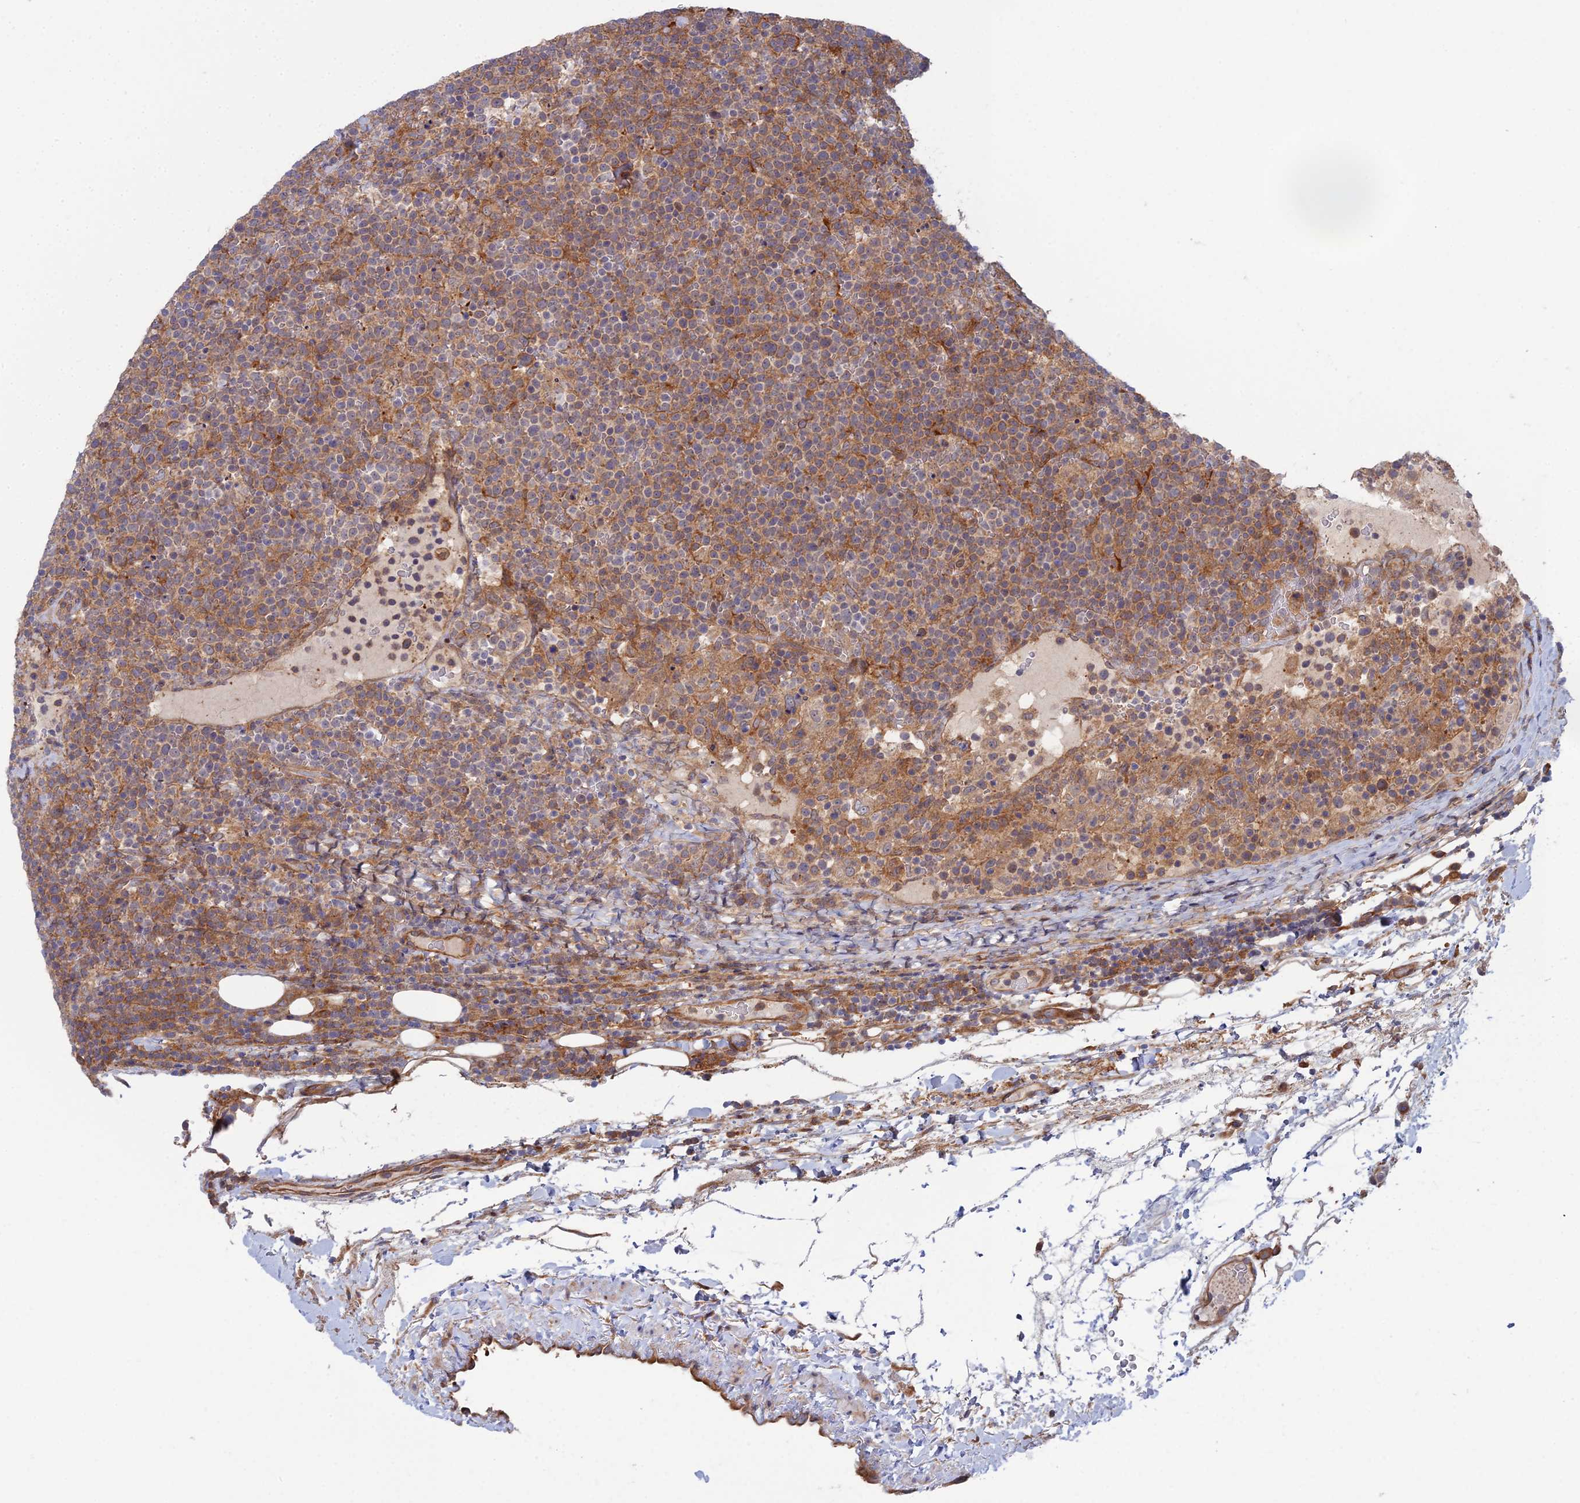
{"staining": {"intensity": "moderate", "quantity": "25%-75%", "location": "cytoplasmic/membranous"}, "tissue": "lymphoma", "cell_type": "Tumor cells", "image_type": "cancer", "snomed": [{"axis": "morphology", "description": "Malignant lymphoma, non-Hodgkin's type, High grade"}, {"axis": "topography", "description": "Lymph node"}], "caption": "Immunohistochemistry micrograph of neoplastic tissue: high-grade malignant lymphoma, non-Hodgkin's type stained using IHC exhibits medium levels of moderate protein expression localized specifically in the cytoplasmic/membranous of tumor cells, appearing as a cytoplasmic/membranous brown color.", "gene": "ABHD1", "patient": {"sex": "male", "age": 61}}